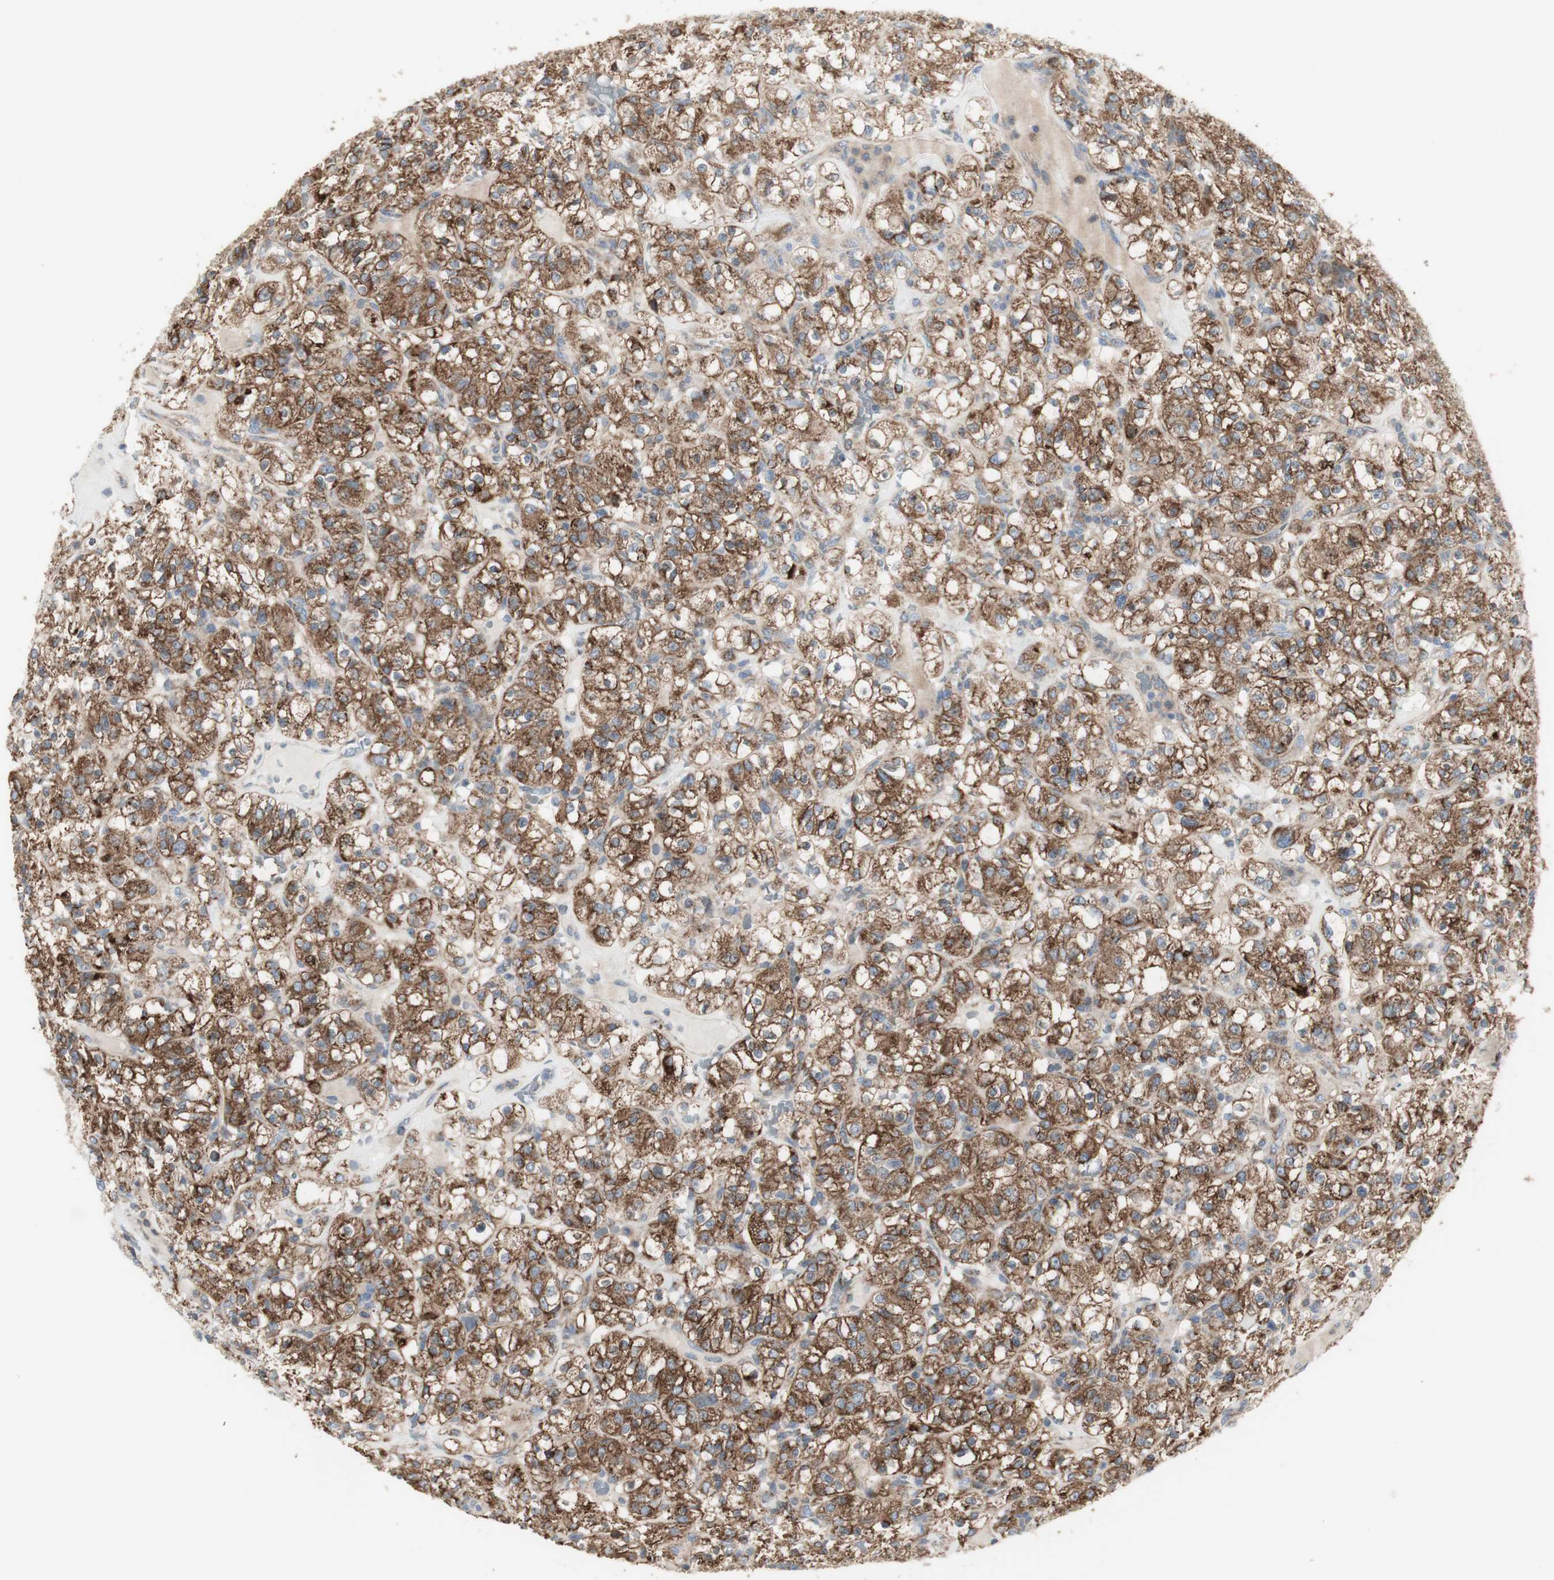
{"staining": {"intensity": "moderate", "quantity": ">75%", "location": "cytoplasmic/membranous"}, "tissue": "renal cancer", "cell_type": "Tumor cells", "image_type": "cancer", "snomed": [{"axis": "morphology", "description": "Normal tissue, NOS"}, {"axis": "morphology", "description": "Adenocarcinoma, NOS"}, {"axis": "topography", "description": "Kidney"}], "caption": "This photomicrograph displays IHC staining of human renal cancer, with medium moderate cytoplasmic/membranous positivity in about >75% of tumor cells.", "gene": "C3orf52", "patient": {"sex": "female", "age": 72}}